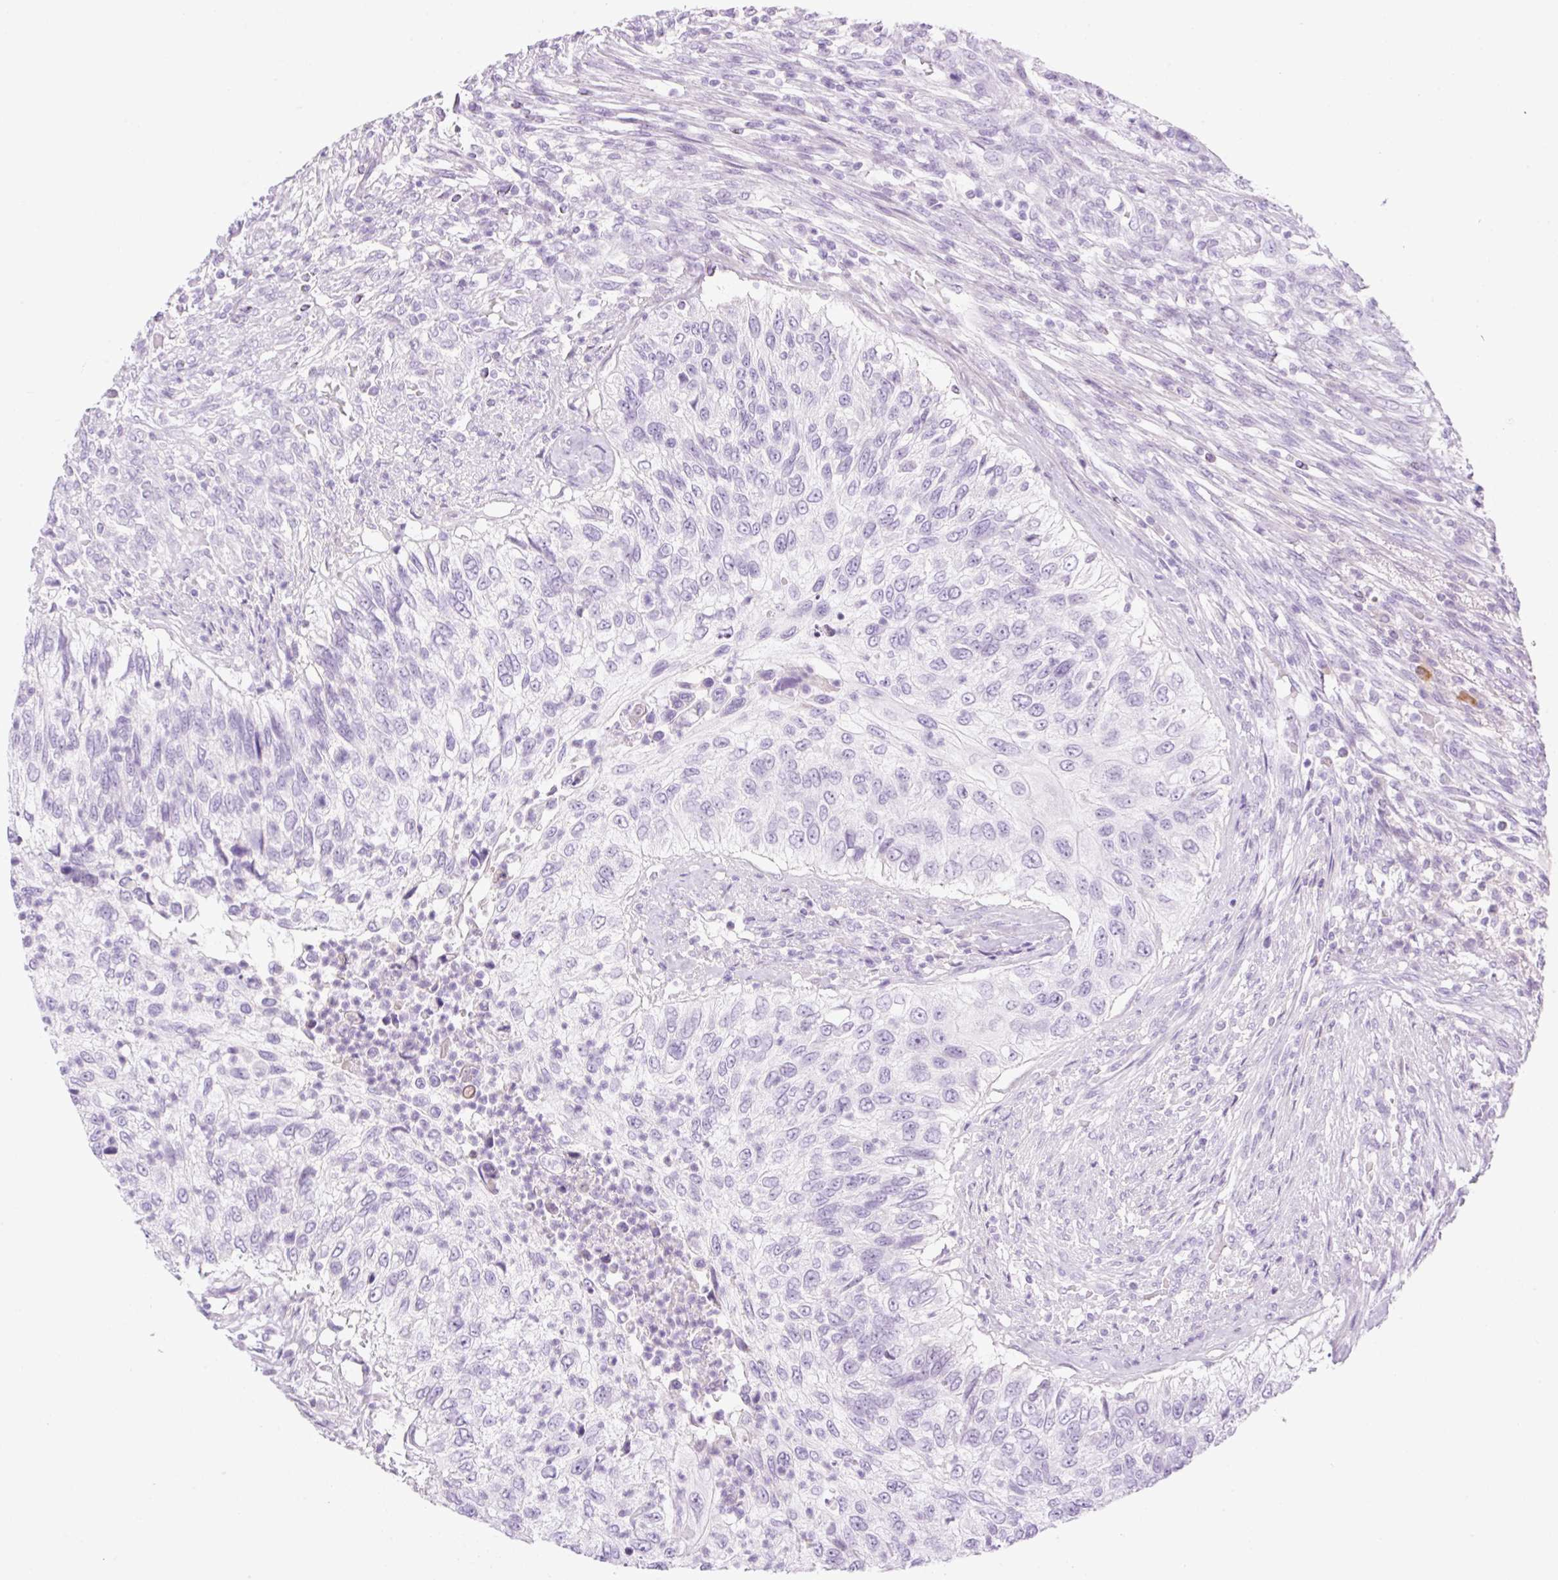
{"staining": {"intensity": "negative", "quantity": "none", "location": "none"}, "tissue": "urothelial cancer", "cell_type": "Tumor cells", "image_type": "cancer", "snomed": [{"axis": "morphology", "description": "Urothelial carcinoma, High grade"}, {"axis": "topography", "description": "Urinary bladder"}], "caption": "Immunohistochemistry (IHC) of high-grade urothelial carcinoma displays no expression in tumor cells.", "gene": "PALM3", "patient": {"sex": "female", "age": 60}}